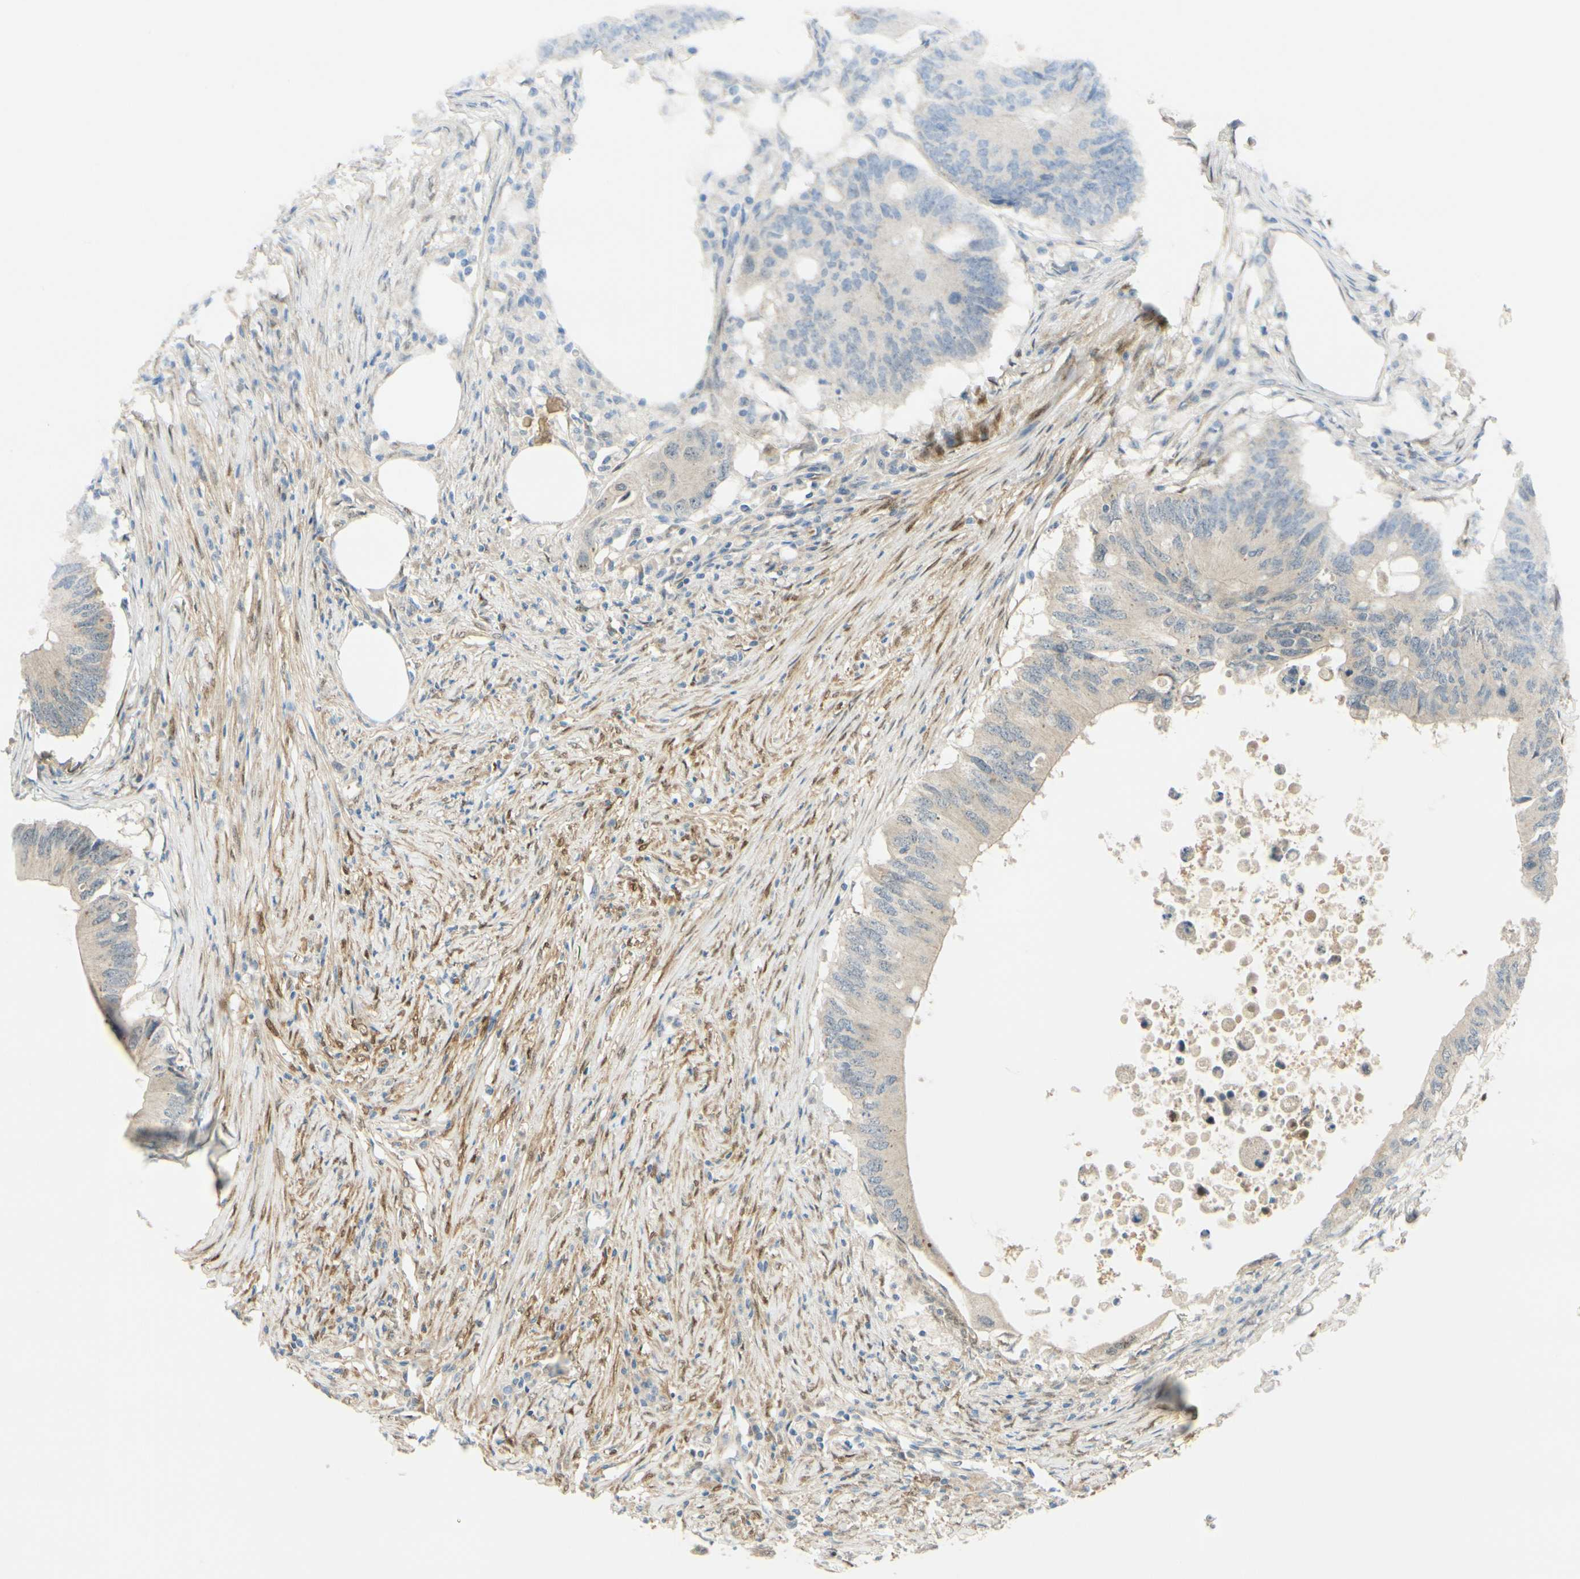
{"staining": {"intensity": "weak", "quantity": "25%-75%", "location": "cytoplasmic/membranous"}, "tissue": "colorectal cancer", "cell_type": "Tumor cells", "image_type": "cancer", "snomed": [{"axis": "morphology", "description": "Adenocarcinoma, NOS"}, {"axis": "topography", "description": "Colon"}], "caption": "Tumor cells show low levels of weak cytoplasmic/membranous positivity in about 25%-75% of cells in human colorectal cancer.", "gene": "FHL2", "patient": {"sex": "male", "age": 71}}